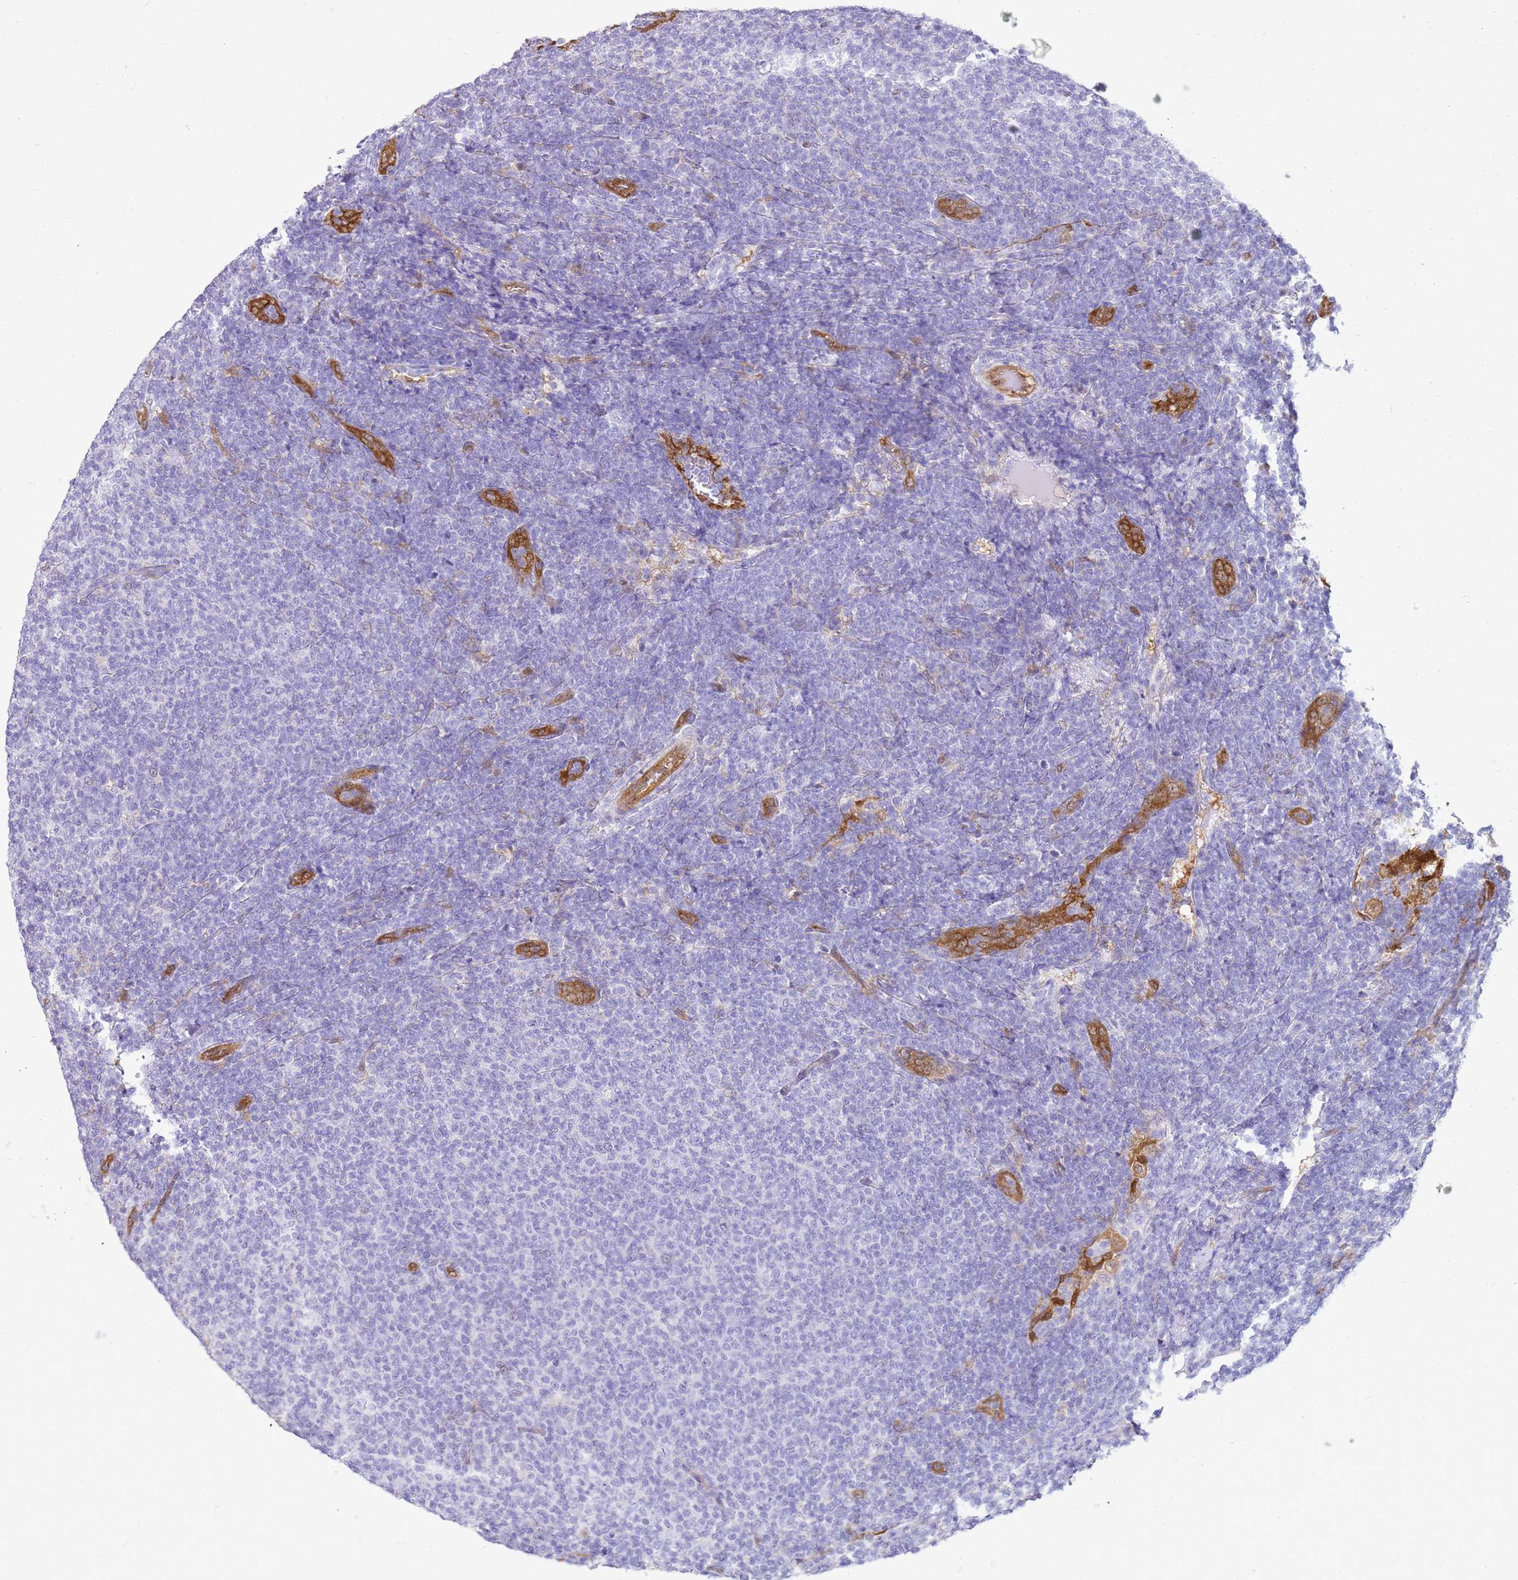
{"staining": {"intensity": "negative", "quantity": "none", "location": "none"}, "tissue": "lymphoma", "cell_type": "Tumor cells", "image_type": "cancer", "snomed": [{"axis": "morphology", "description": "Malignant lymphoma, non-Hodgkin's type, Low grade"}, {"axis": "topography", "description": "Lymph node"}], "caption": "The photomicrograph displays no significant expression in tumor cells of malignant lymphoma, non-Hodgkin's type (low-grade).", "gene": "SULT1E1", "patient": {"sex": "male", "age": 66}}